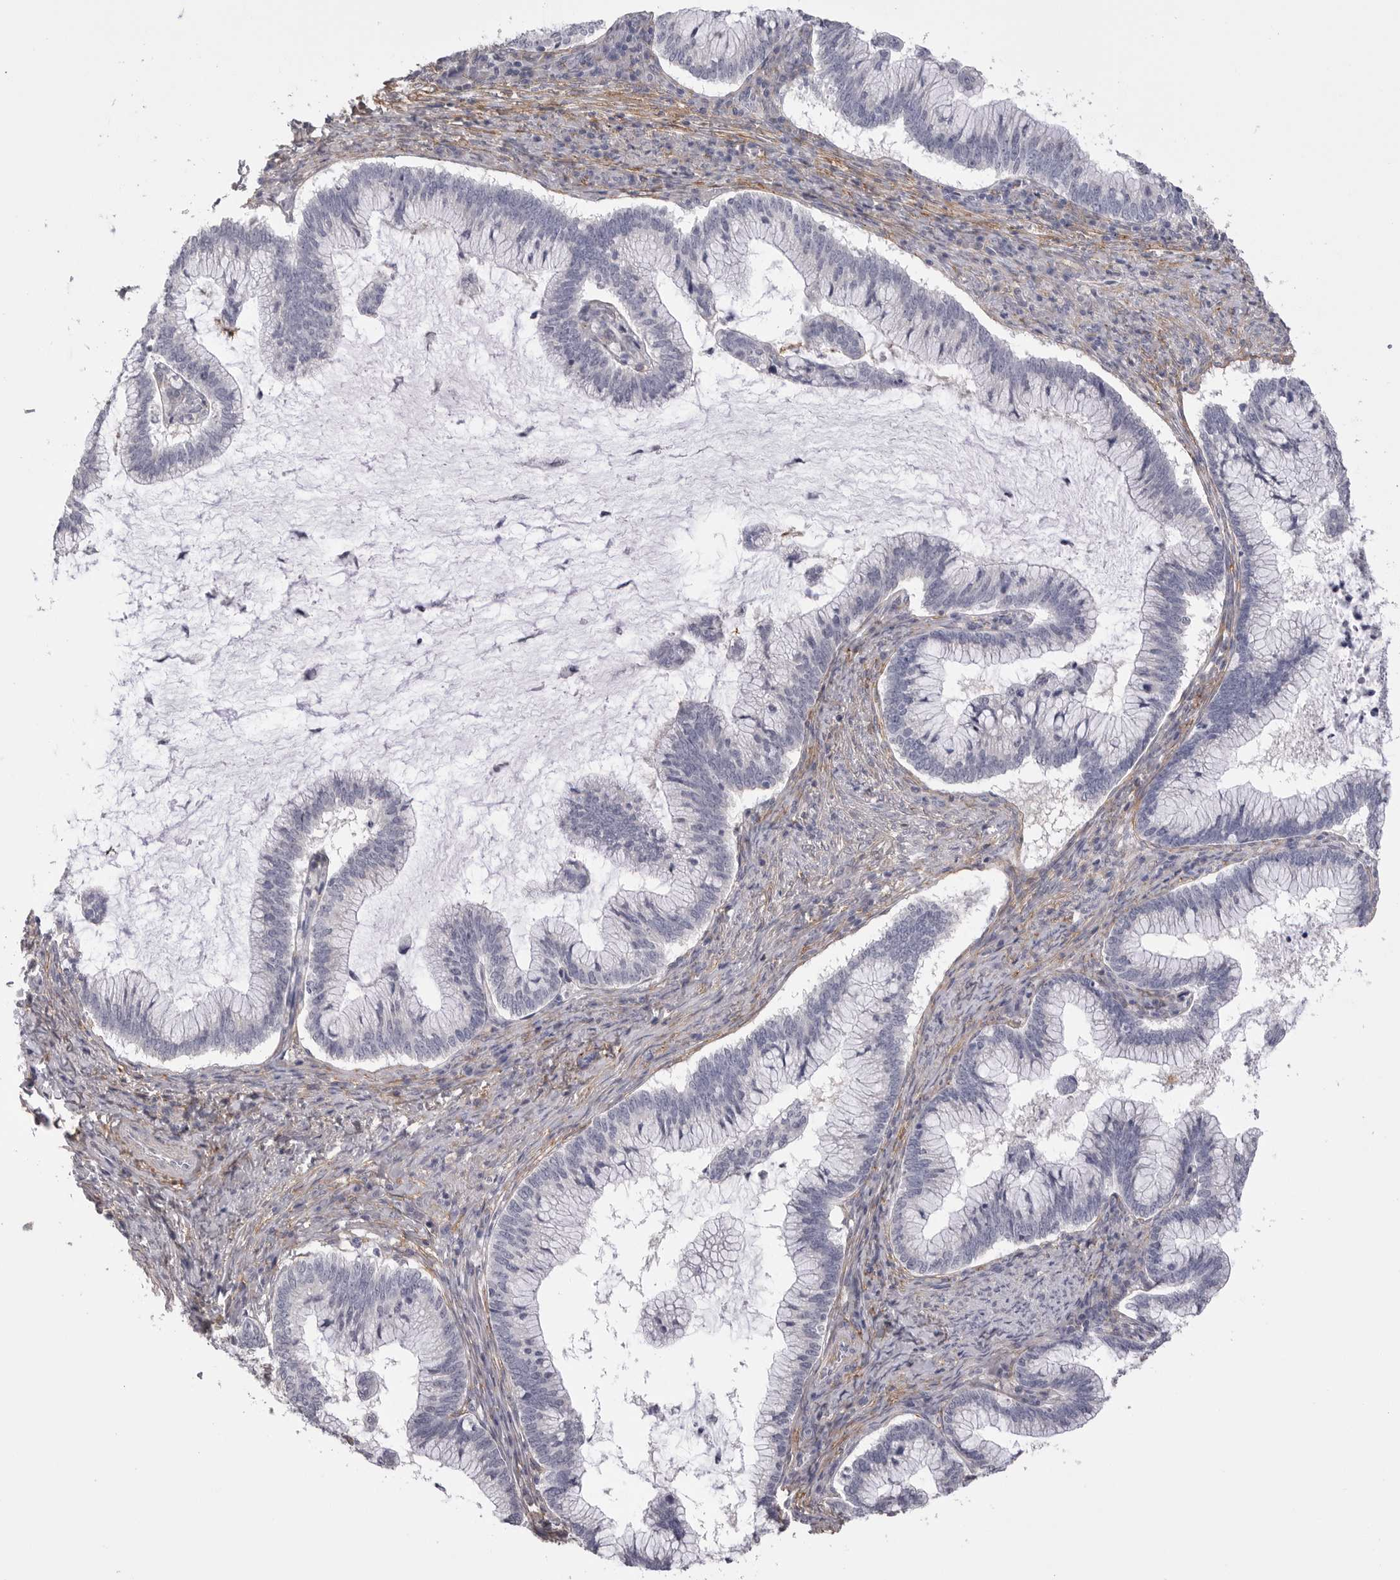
{"staining": {"intensity": "negative", "quantity": "none", "location": "none"}, "tissue": "cervical cancer", "cell_type": "Tumor cells", "image_type": "cancer", "snomed": [{"axis": "morphology", "description": "Adenocarcinoma, NOS"}, {"axis": "topography", "description": "Cervix"}], "caption": "DAB immunohistochemical staining of human adenocarcinoma (cervical) shows no significant staining in tumor cells.", "gene": "AKAP12", "patient": {"sex": "female", "age": 36}}